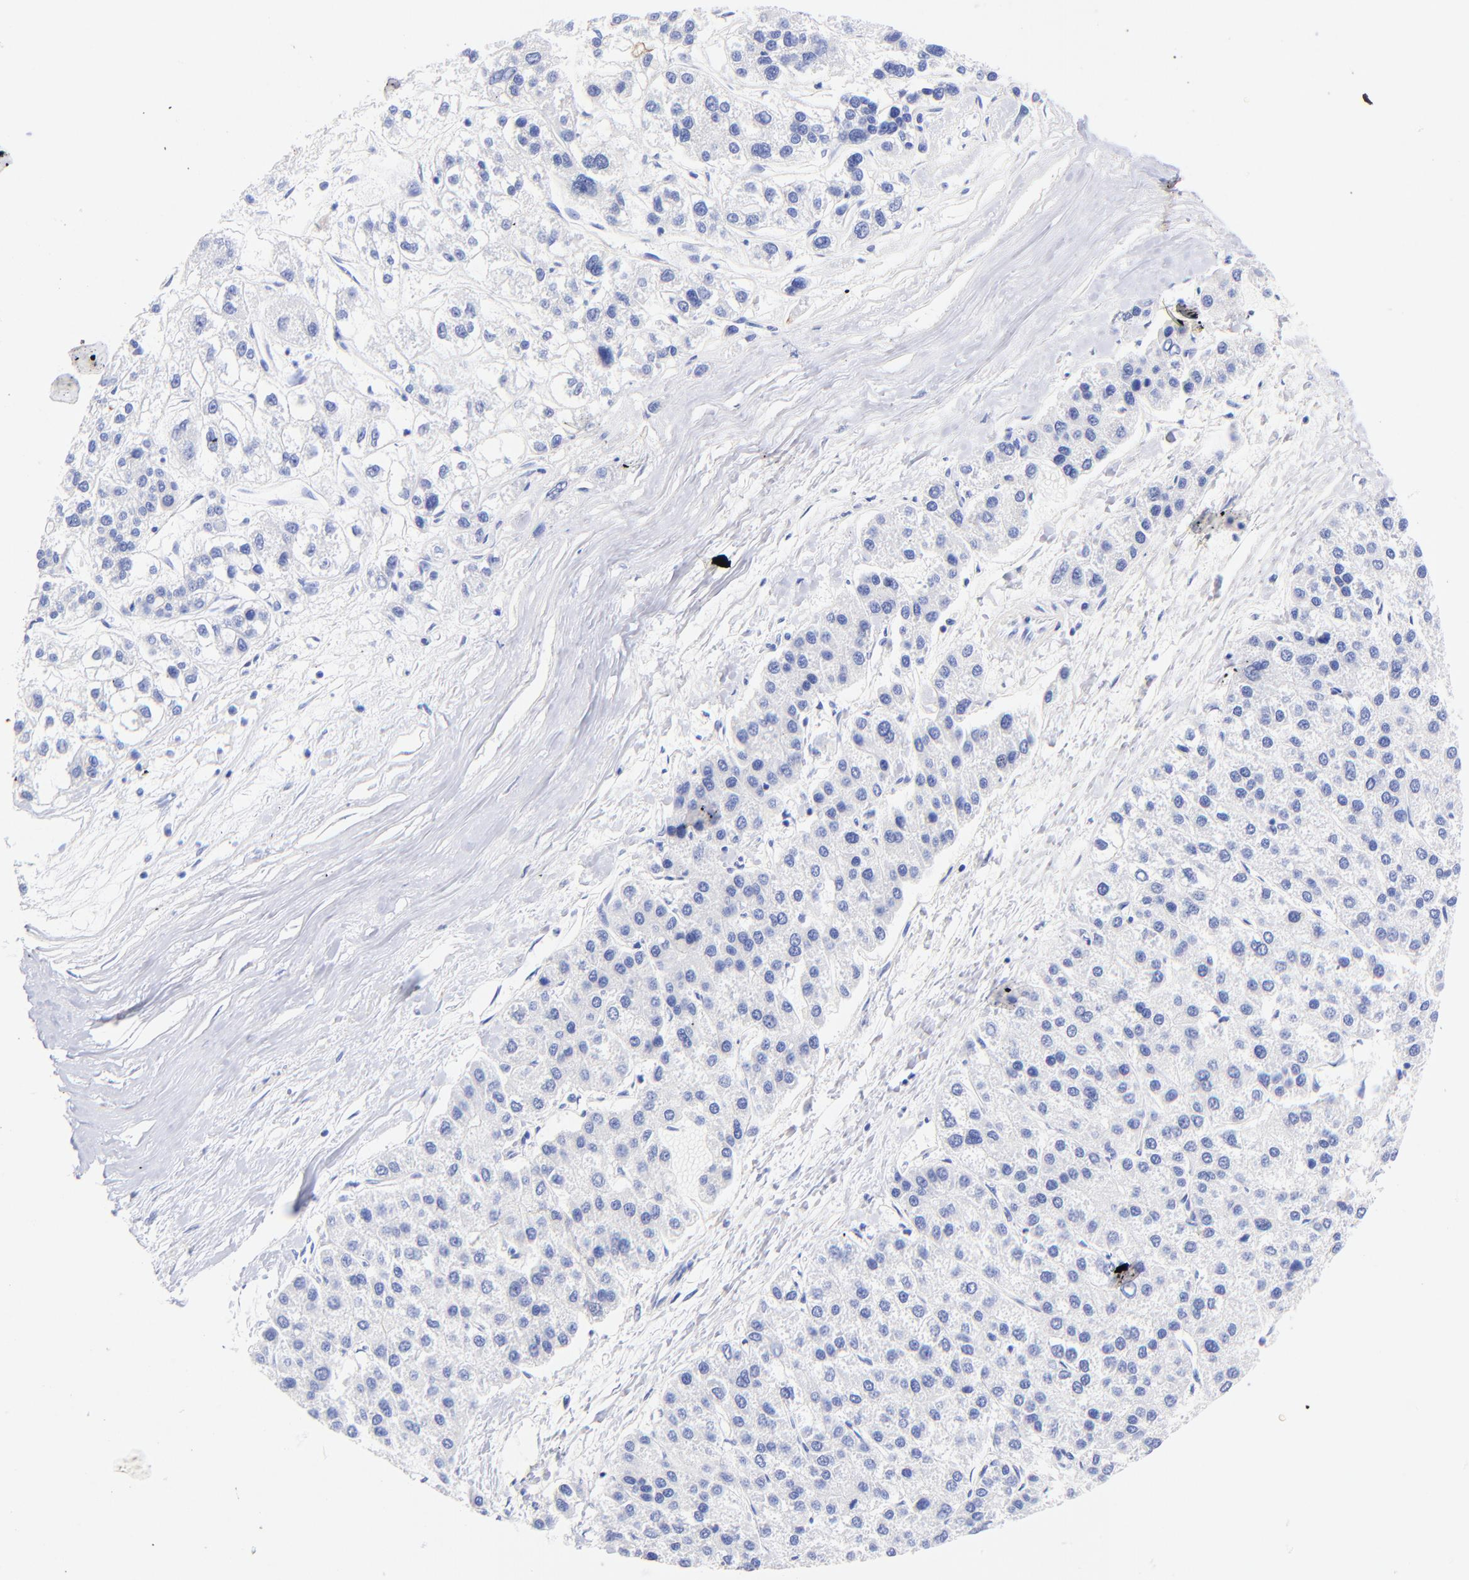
{"staining": {"intensity": "negative", "quantity": "none", "location": "none"}, "tissue": "liver cancer", "cell_type": "Tumor cells", "image_type": "cancer", "snomed": [{"axis": "morphology", "description": "Carcinoma, Hepatocellular, NOS"}, {"axis": "topography", "description": "Liver"}], "caption": "Tumor cells are negative for protein expression in human liver cancer.", "gene": "KRT19", "patient": {"sex": "female", "age": 85}}